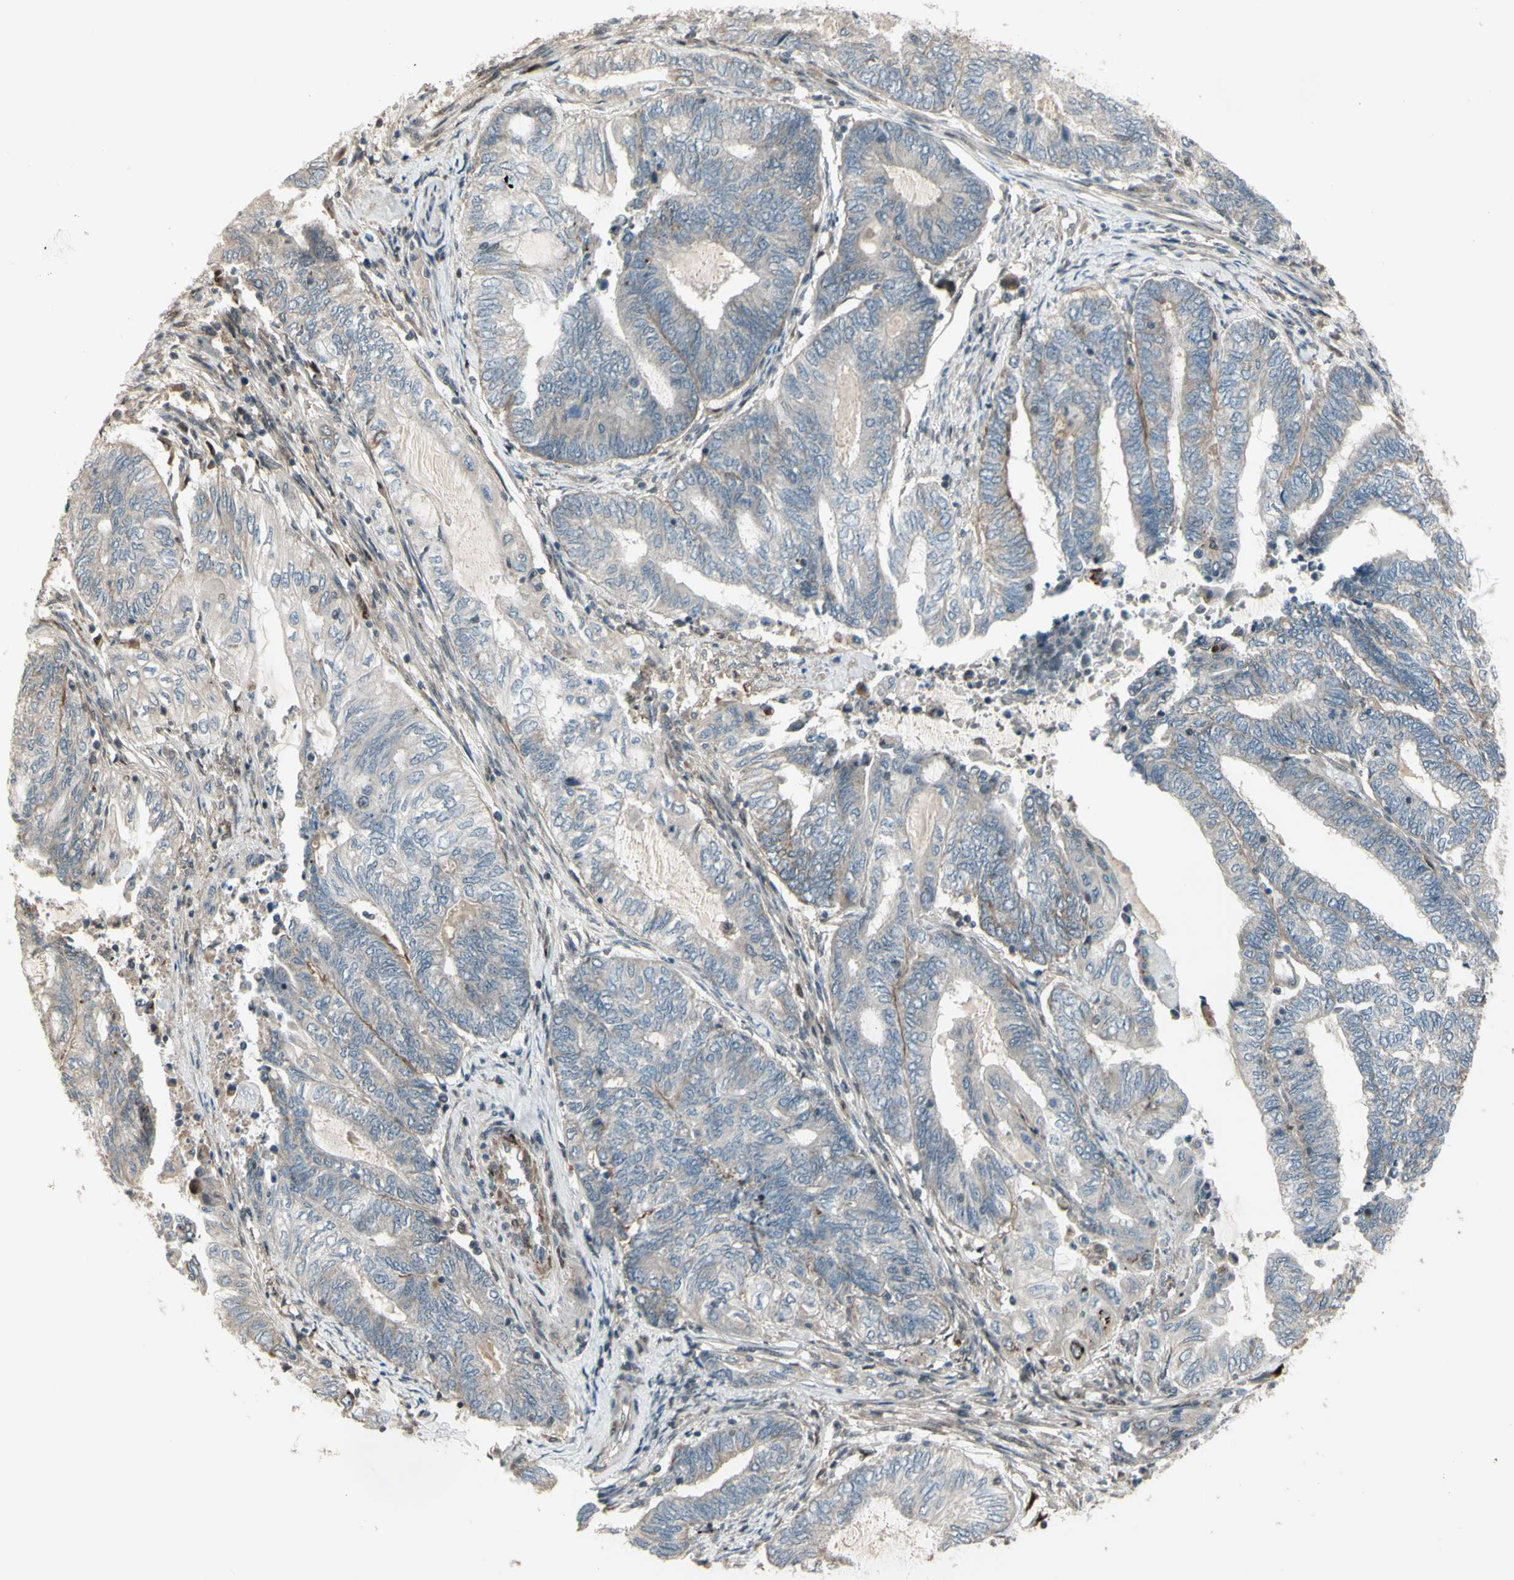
{"staining": {"intensity": "weak", "quantity": "25%-75%", "location": "cytoplasmic/membranous"}, "tissue": "endometrial cancer", "cell_type": "Tumor cells", "image_type": "cancer", "snomed": [{"axis": "morphology", "description": "Adenocarcinoma, NOS"}, {"axis": "topography", "description": "Uterus"}, {"axis": "topography", "description": "Endometrium"}], "caption": "Tumor cells display weak cytoplasmic/membranous staining in approximately 25%-75% of cells in endometrial cancer.", "gene": "OSTM1", "patient": {"sex": "female", "age": 70}}